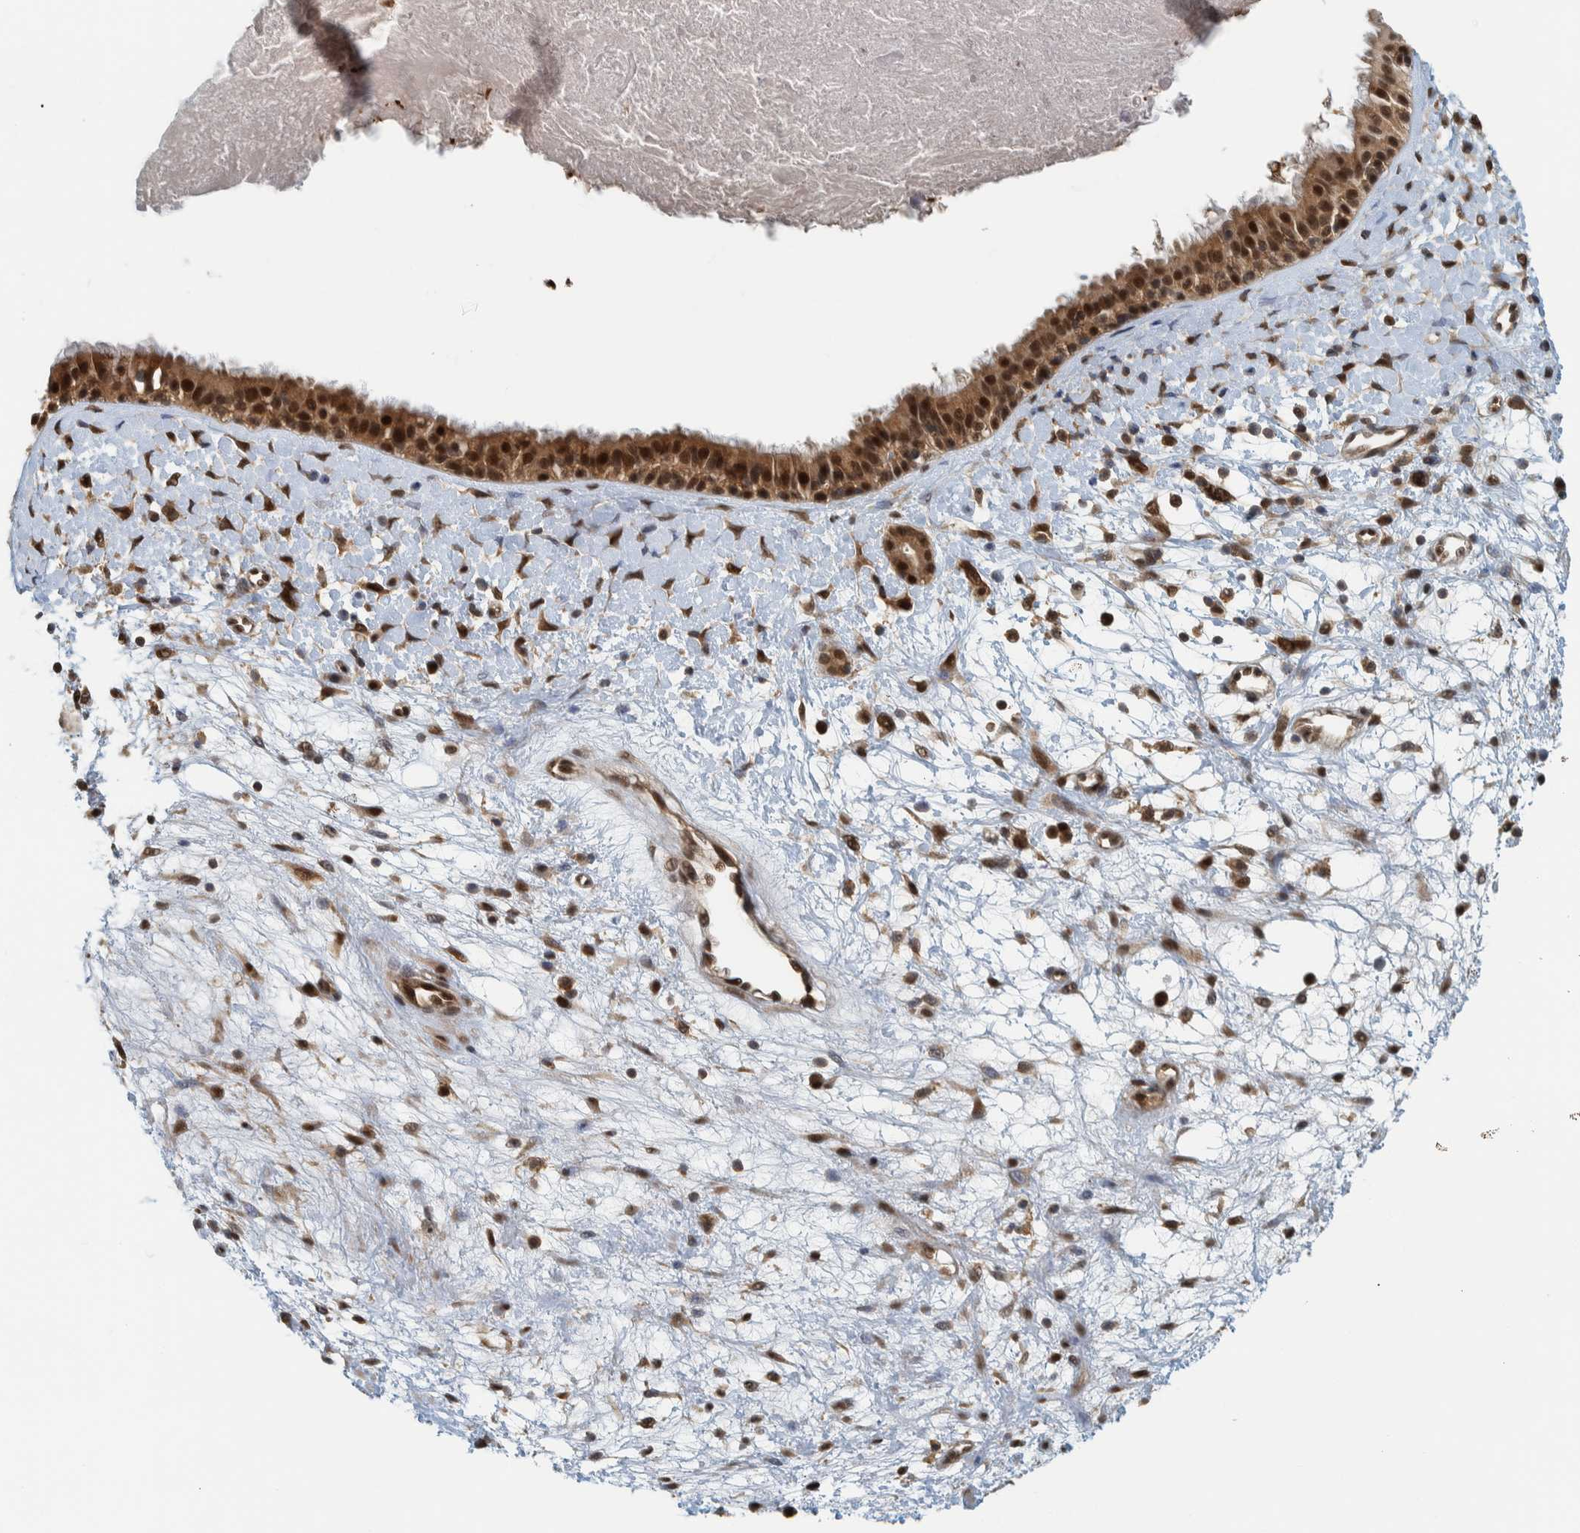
{"staining": {"intensity": "strong", "quantity": ">75%", "location": "cytoplasmic/membranous,nuclear"}, "tissue": "nasopharynx", "cell_type": "Respiratory epithelial cells", "image_type": "normal", "snomed": [{"axis": "morphology", "description": "Normal tissue, NOS"}, {"axis": "topography", "description": "Nasopharynx"}], "caption": "Nasopharynx stained for a protein (brown) reveals strong cytoplasmic/membranous,nuclear positive expression in approximately >75% of respiratory epithelial cells.", "gene": "COPS3", "patient": {"sex": "male", "age": 22}}